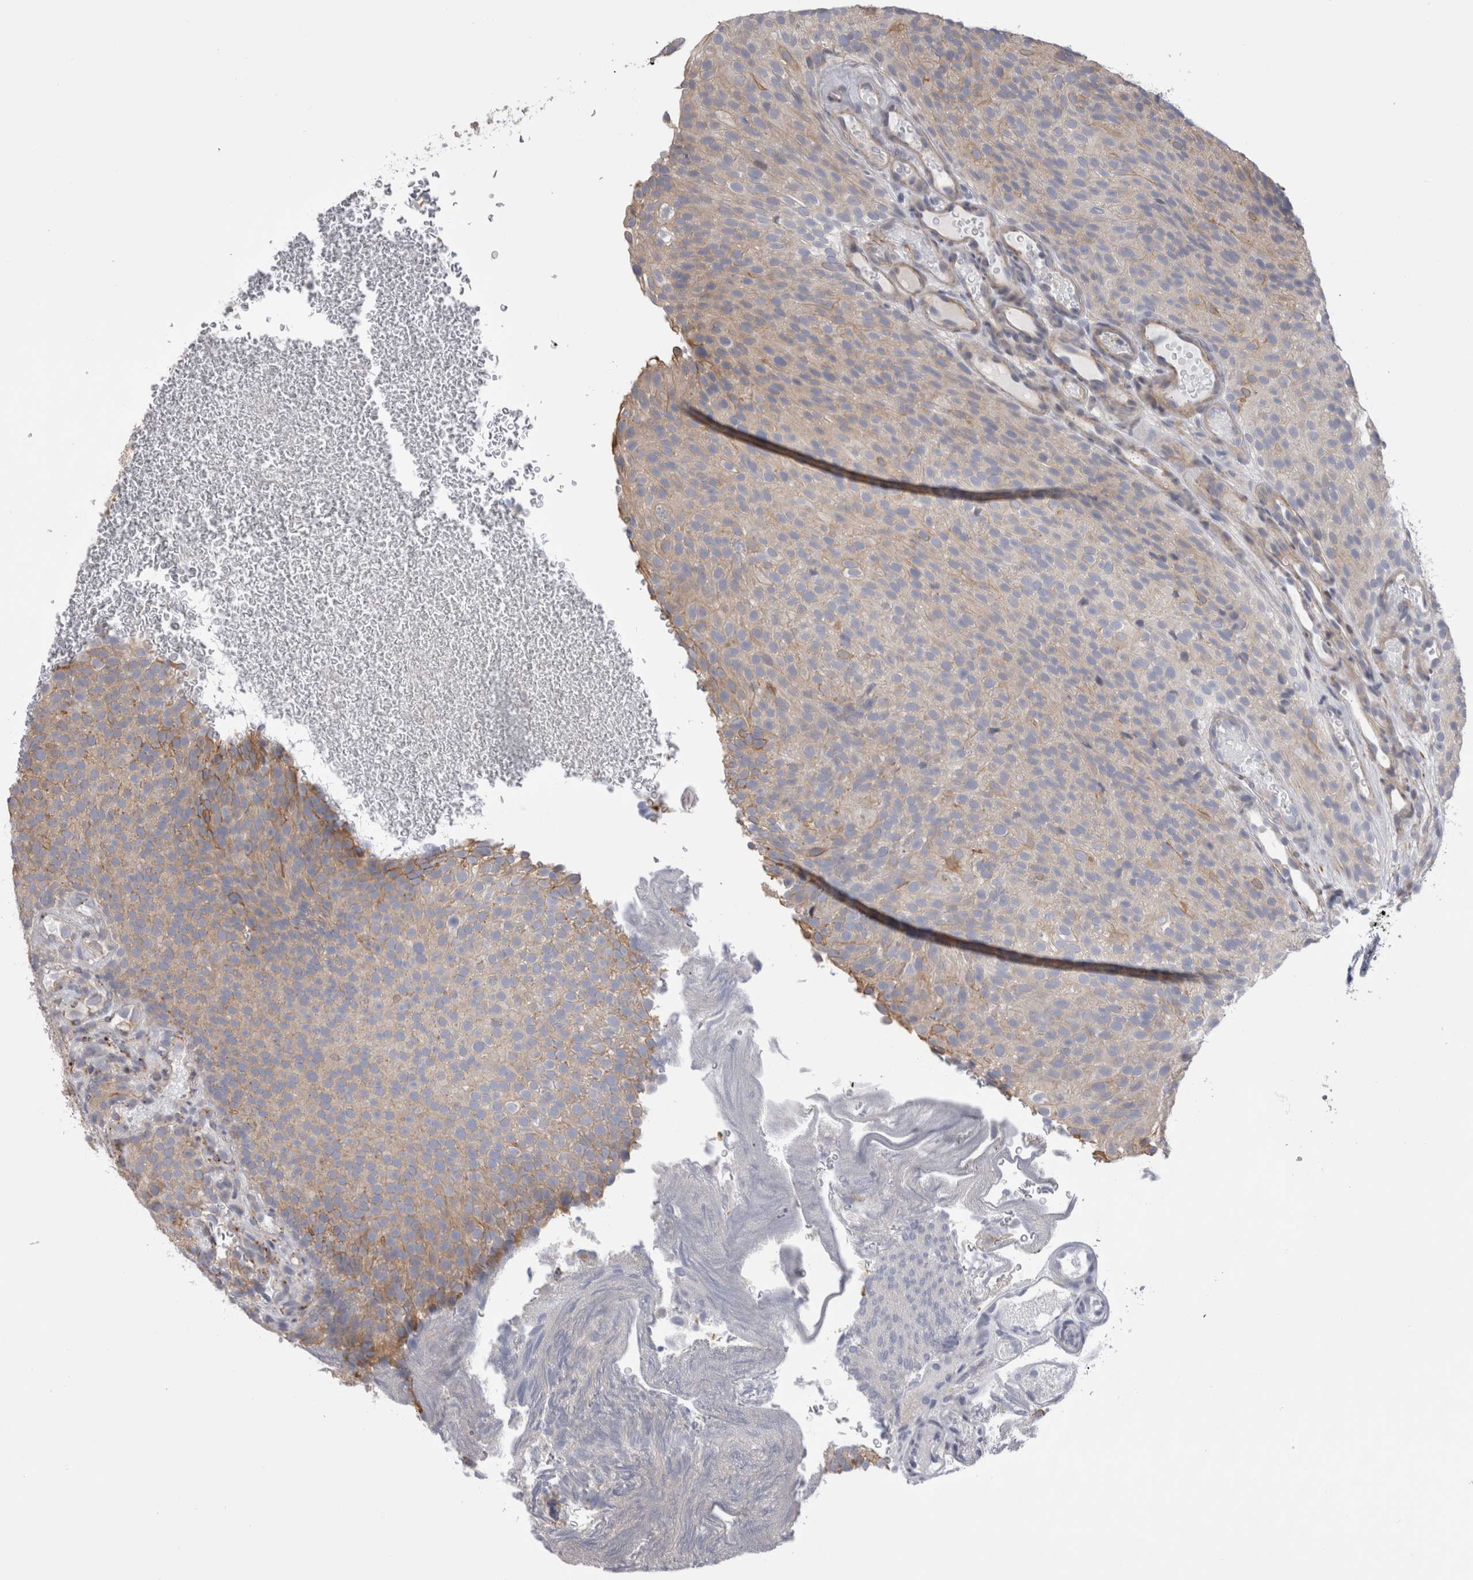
{"staining": {"intensity": "weak", "quantity": "25%-75%", "location": "cytoplasmic/membranous"}, "tissue": "urothelial cancer", "cell_type": "Tumor cells", "image_type": "cancer", "snomed": [{"axis": "morphology", "description": "Urothelial carcinoma, Low grade"}, {"axis": "topography", "description": "Urinary bladder"}], "caption": "Immunohistochemistry photomicrograph of neoplastic tissue: low-grade urothelial carcinoma stained using immunohistochemistry displays low levels of weak protein expression localized specifically in the cytoplasmic/membranous of tumor cells, appearing as a cytoplasmic/membranous brown color.", "gene": "SMAP2", "patient": {"sex": "male", "age": 78}}